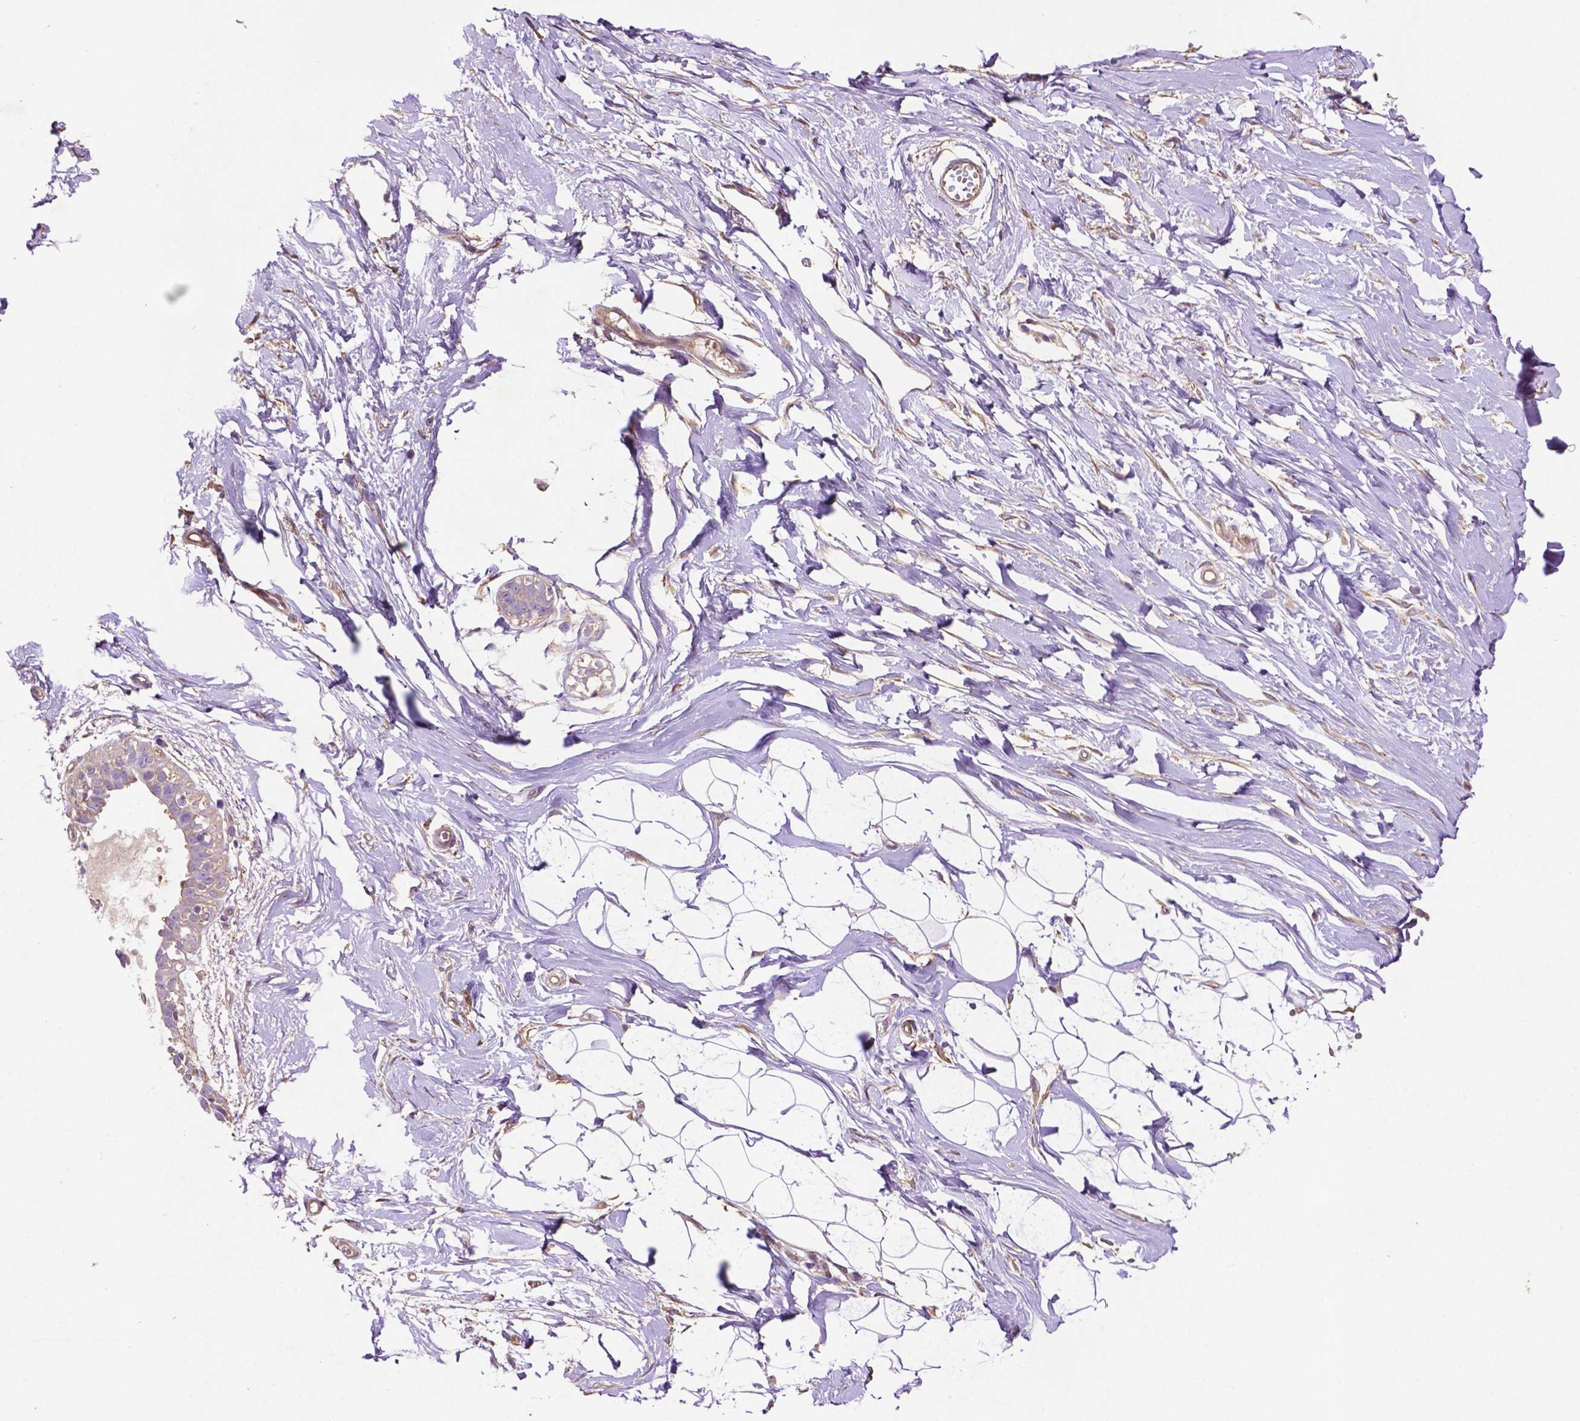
{"staining": {"intensity": "weak", "quantity": "25%-75%", "location": "cytoplasmic/membranous"}, "tissue": "breast", "cell_type": "Adipocytes", "image_type": "normal", "snomed": [{"axis": "morphology", "description": "Normal tissue, NOS"}, {"axis": "topography", "description": "Breast"}], "caption": "The image reveals a brown stain indicating the presence of a protein in the cytoplasmic/membranous of adipocytes in breast.", "gene": "GDPD5", "patient": {"sex": "female", "age": 49}}